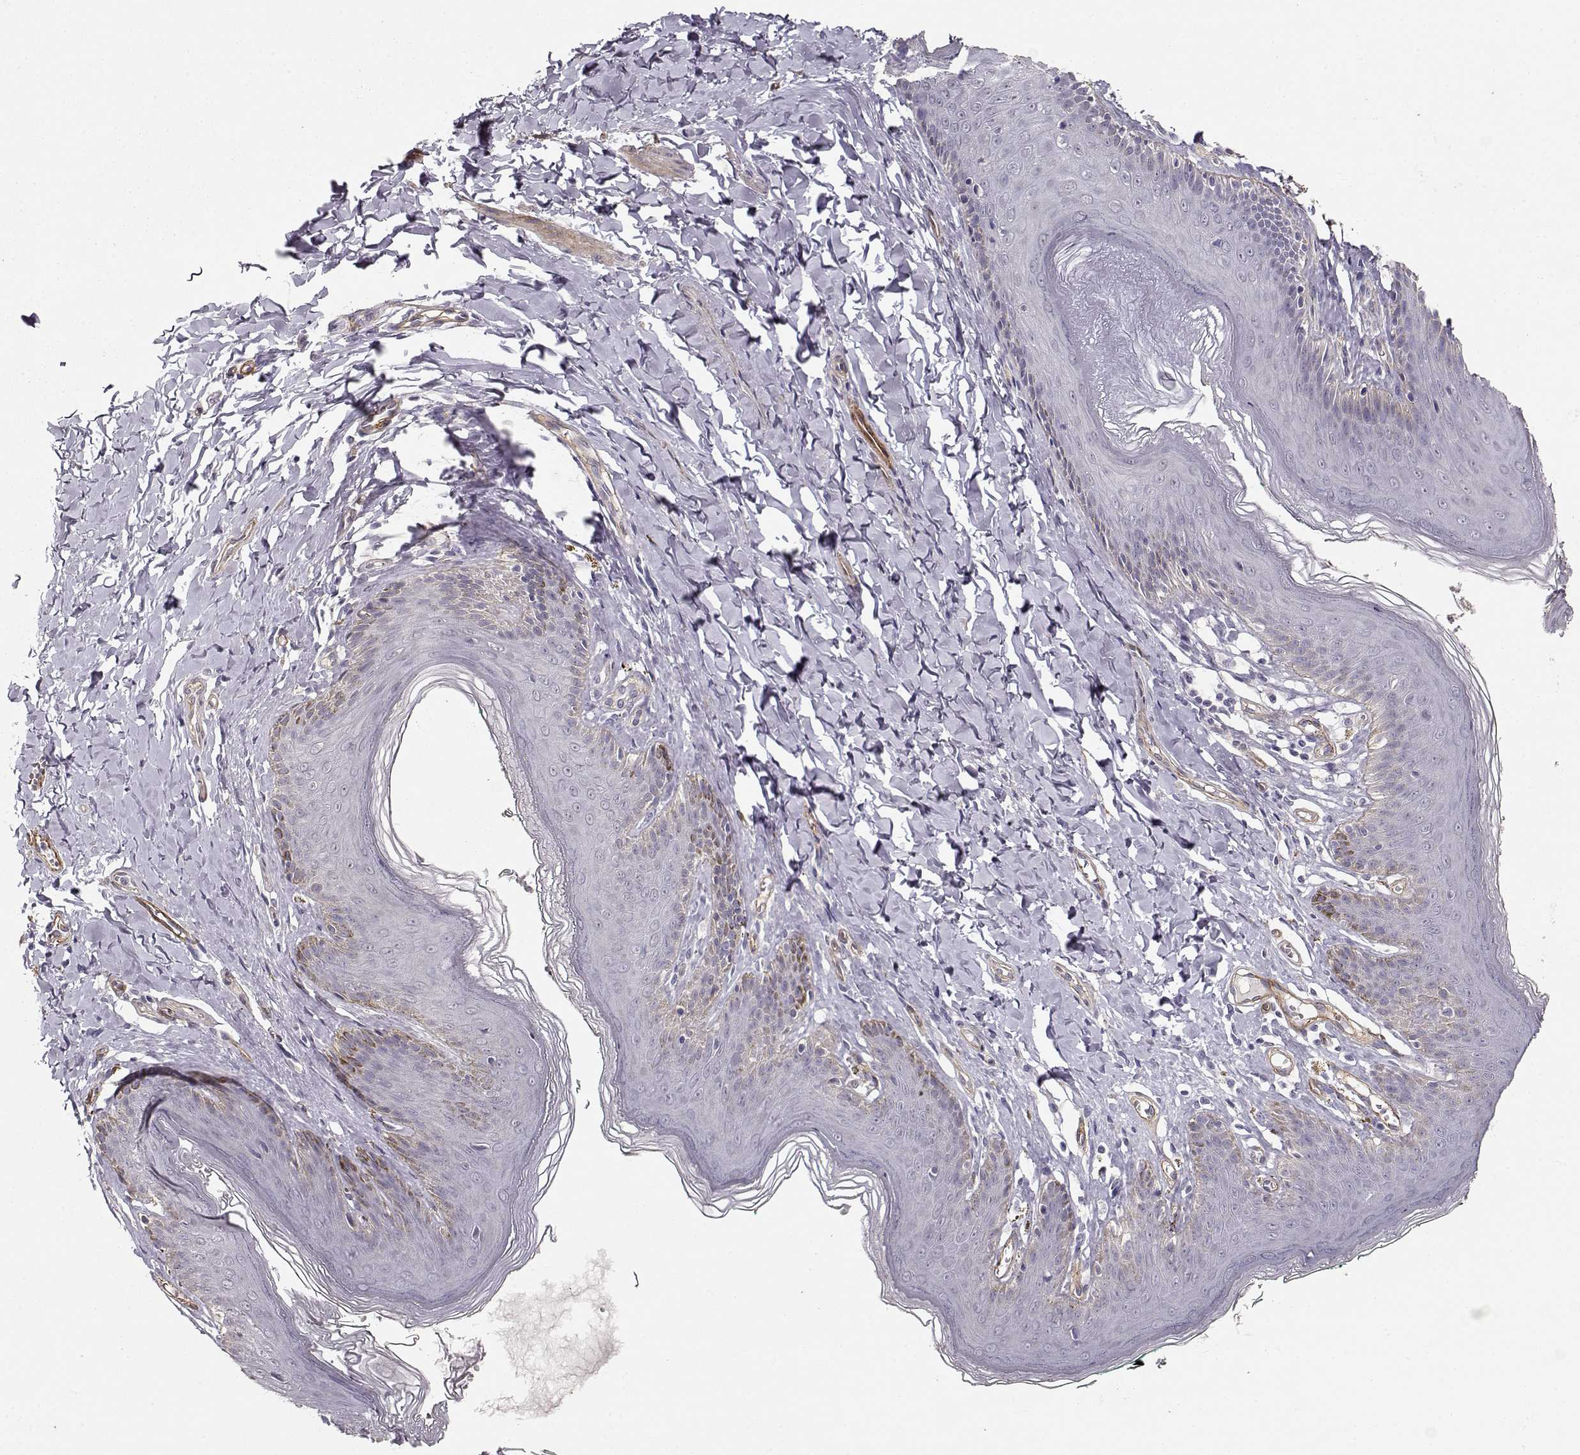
{"staining": {"intensity": "negative", "quantity": "none", "location": "none"}, "tissue": "skin", "cell_type": "Epidermal cells", "image_type": "normal", "snomed": [{"axis": "morphology", "description": "Normal tissue, NOS"}, {"axis": "topography", "description": "Vulva"}, {"axis": "topography", "description": "Peripheral nerve tissue"}], "caption": "High power microscopy image of an immunohistochemistry (IHC) image of unremarkable skin, revealing no significant positivity in epidermal cells. (DAB (3,3'-diaminobenzidine) immunohistochemistry visualized using brightfield microscopy, high magnification).", "gene": "LAMA5", "patient": {"sex": "female", "age": 66}}